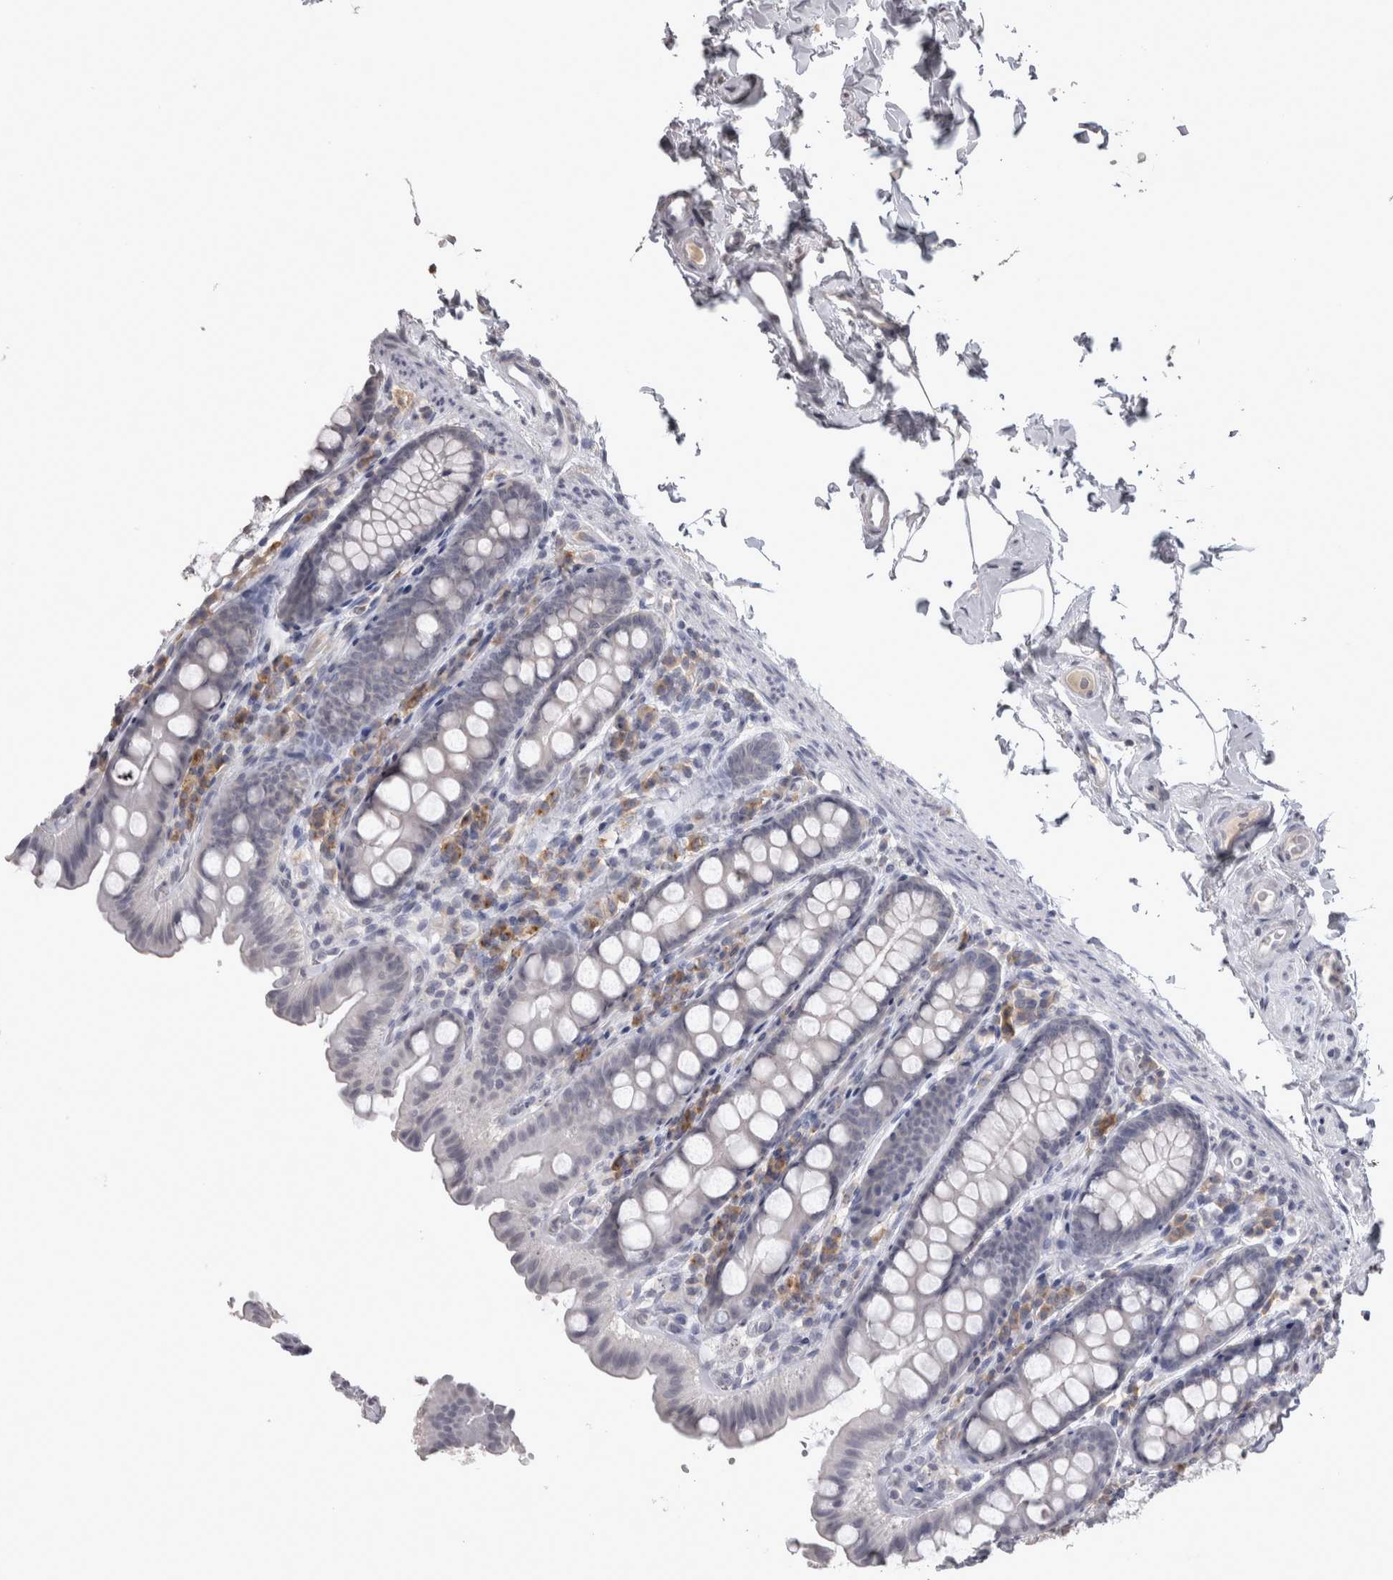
{"staining": {"intensity": "negative", "quantity": "none", "location": "none"}, "tissue": "colon", "cell_type": "Endothelial cells", "image_type": "normal", "snomed": [{"axis": "morphology", "description": "Normal tissue, NOS"}, {"axis": "topography", "description": "Colon"}, {"axis": "topography", "description": "Peripheral nerve tissue"}], "caption": "Colon stained for a protein using immunohistochemistry (IHC) displays no expression endothelial cells.", "gene": "LAX1", "patient": {"sex": "female", "age": 61}}